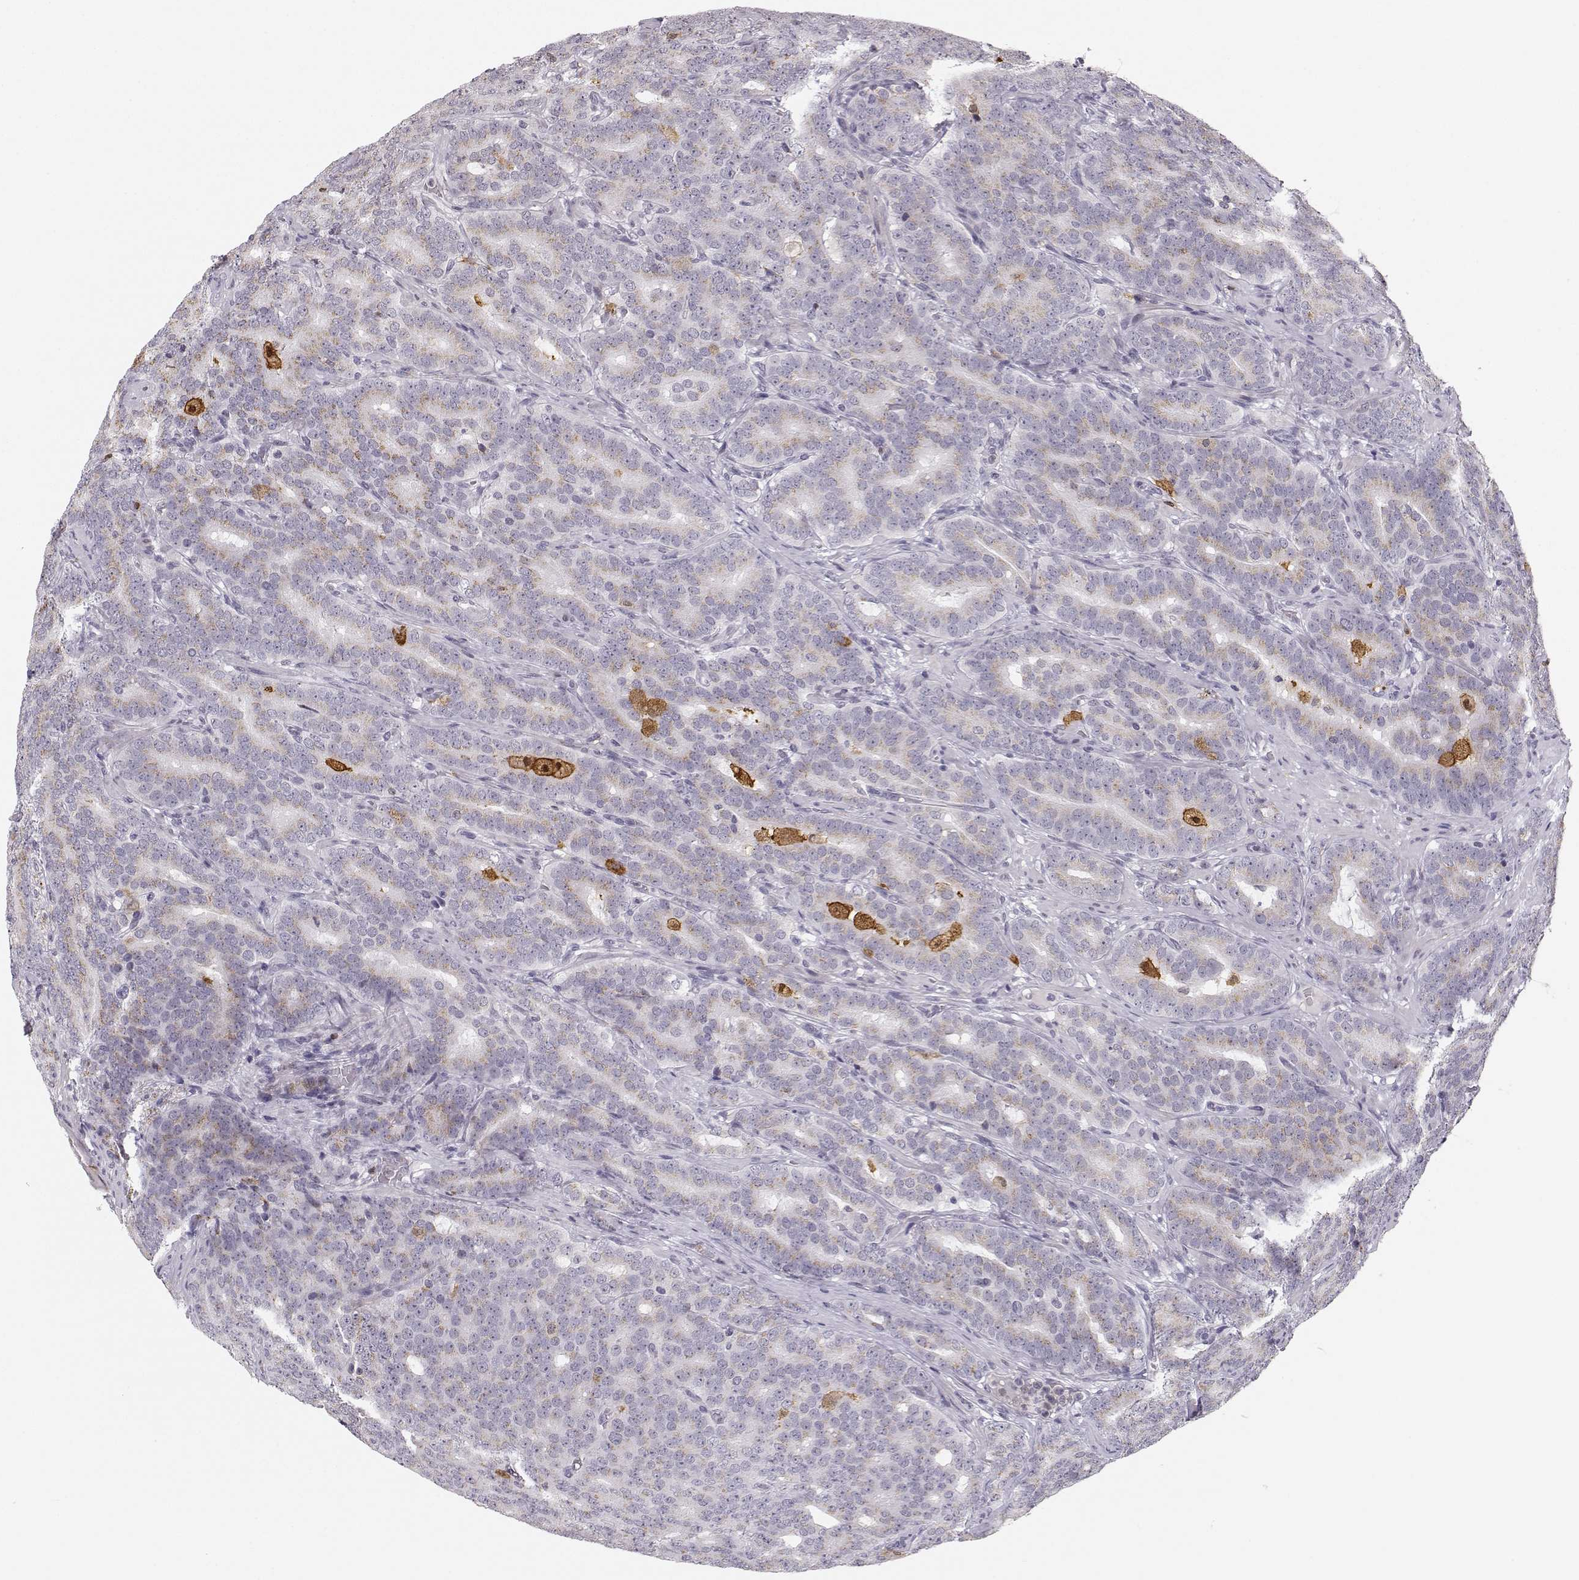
{"staining": {"intensity": "weak", "quantity": "<25%", "location": "cytoplasmic/membranous"}, "tissue": "prostate cancer", "cell_type": "Tumor cells", "image_type": "cancer", "snomed": [{"axis": "morphology", "description": "Adenocarcinoma, NOS"}, {"axis": "topography", "description": "Prostate"}], "caption": "Histopathology image shows no significant protein staining in tumor cells of prostate adenocarcinoma.", "gene": "HTR7", "patient": {"sex": "male", "age": 71}}